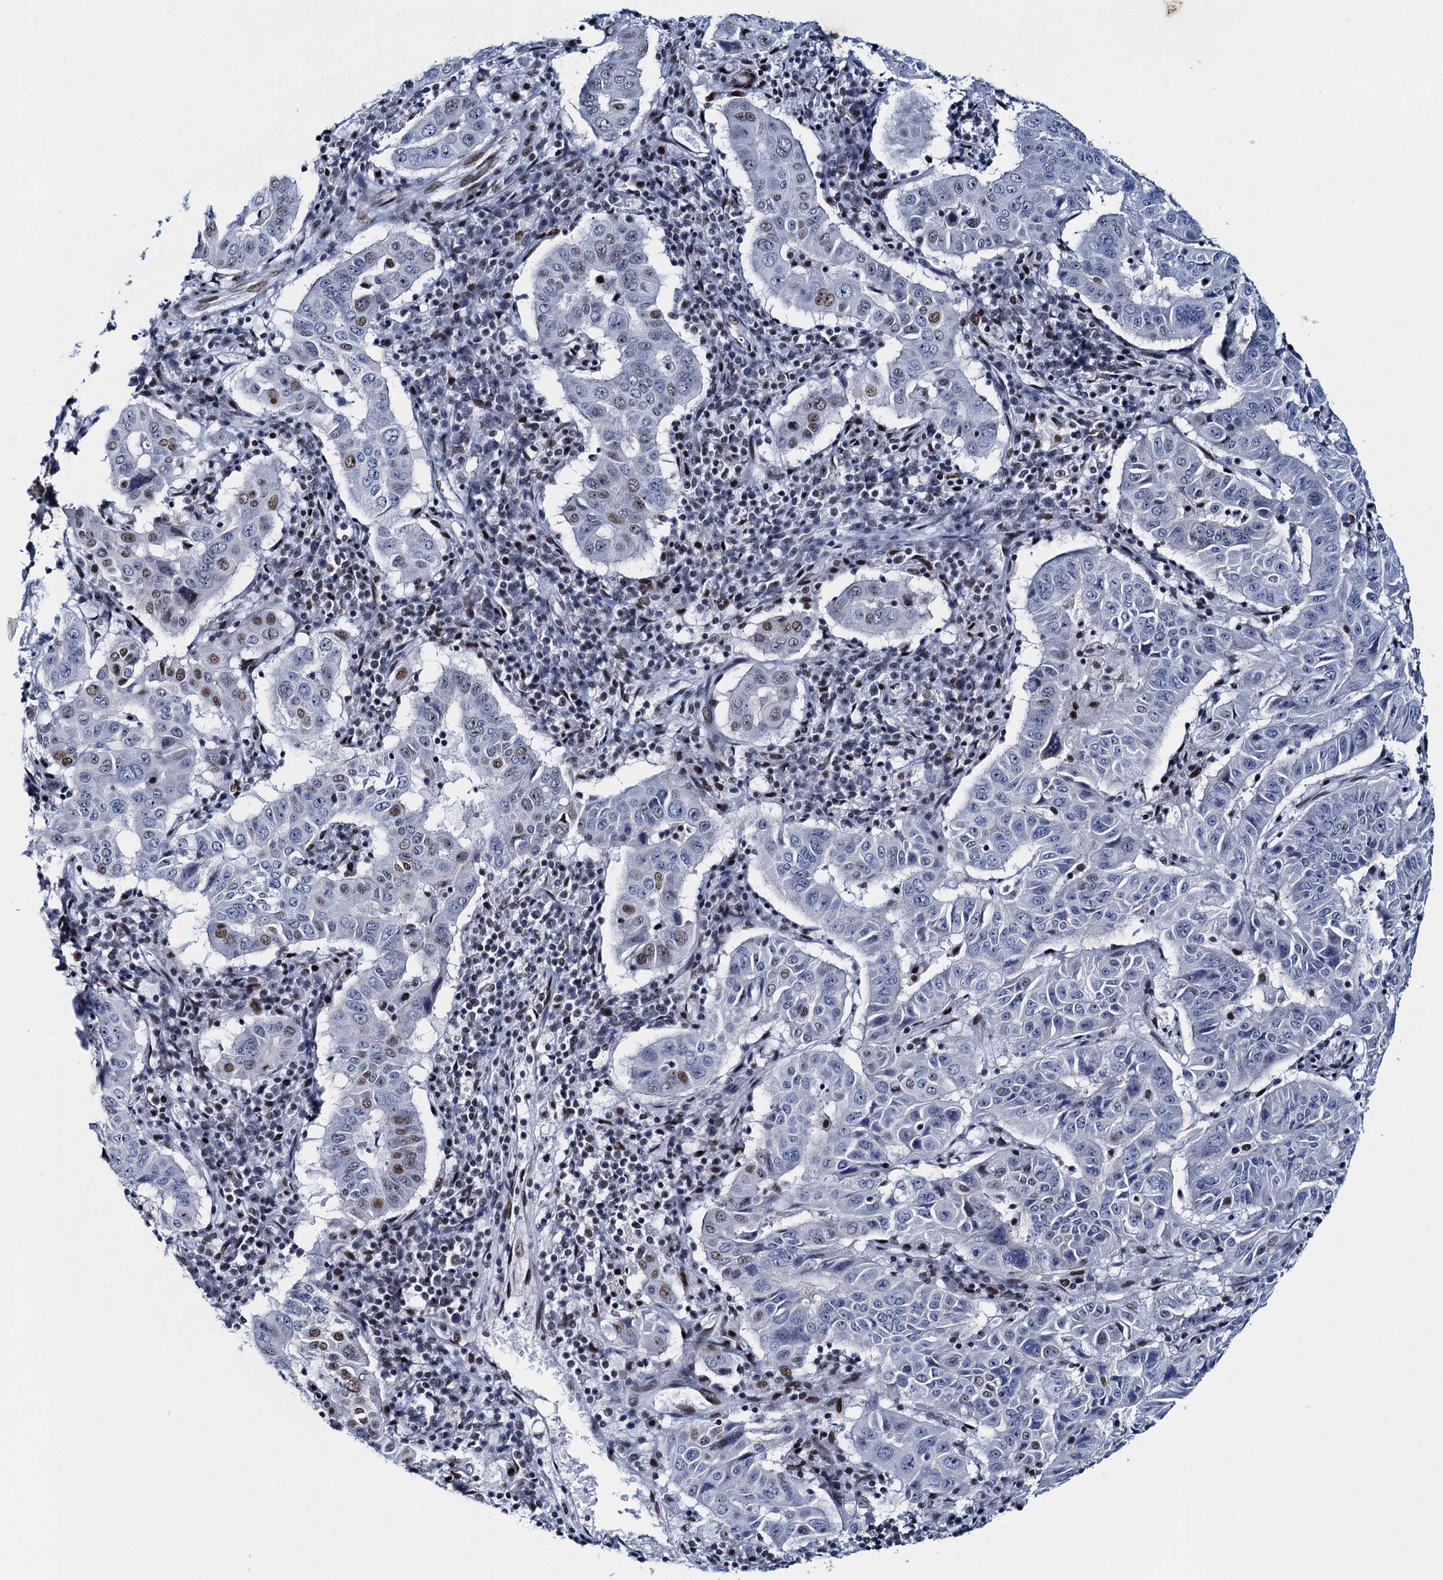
{"staining": {"intensity": "weak", "quantity": "<25%", "location": "nuclear"}, "tissue": "pancreatic cancer", "cell_type": "Tumor cells", "image_type": "cancer", "snomed": [{"axis": "morphology", "description": "Adenocarcinoma, NOS"}, {"axis": "topography", "description": "Pancreas"}], "caption": "DAB immunohistochemical staining of pancreatic cancer displays no significant positivity in tumor cells.", "gene": "HNRNPUL2", "patient": {"sex": "male", "age": 63}}